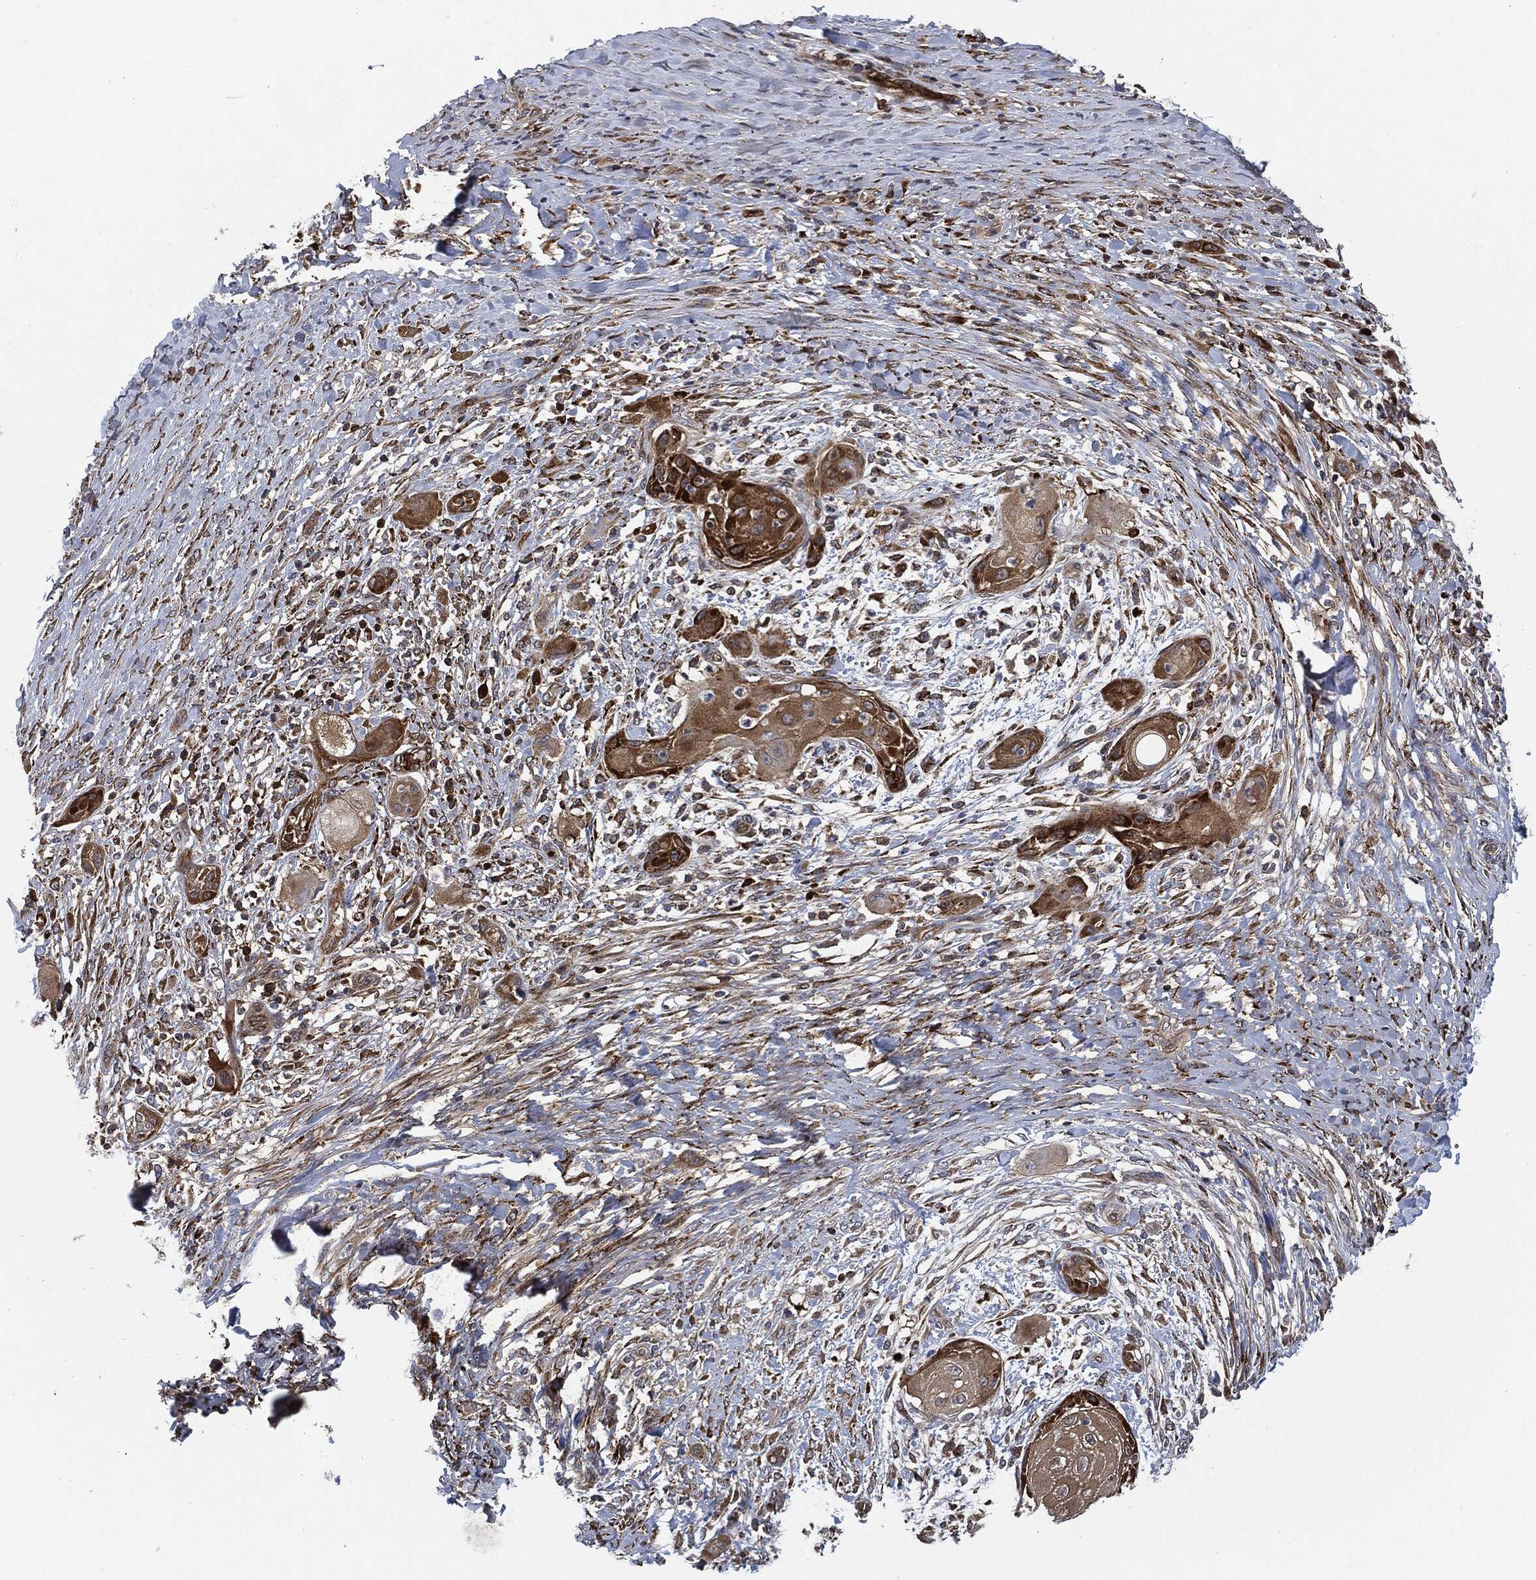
{"staining": {"intensity": "moderate", "quantity": ">75%", "location": "cytoplasmic/membranous"}, "tissue": "skin cancer", "cell_type": "Tumor cells", "image_type": "cancer", "snomed": [{"axis": "morphology", "description": "Squamous cell carcinoma, NOS"}, {"axis": "topography", "description": "Skin"}], "caption": "Protein expression analysis of human skin cancer (squamous cell carcinoma) reveals moderate cytoplasmic/membranous positivity in approximately >75% of tumor cells. The staining was performed using DAB (3,3'-diaminobenzidine), with brown indicating positive protein expression. Nuclei are stained blue with hematoxylin.", "gene": "PRDX2", "patient": {"sex": "male", "age": 62}}